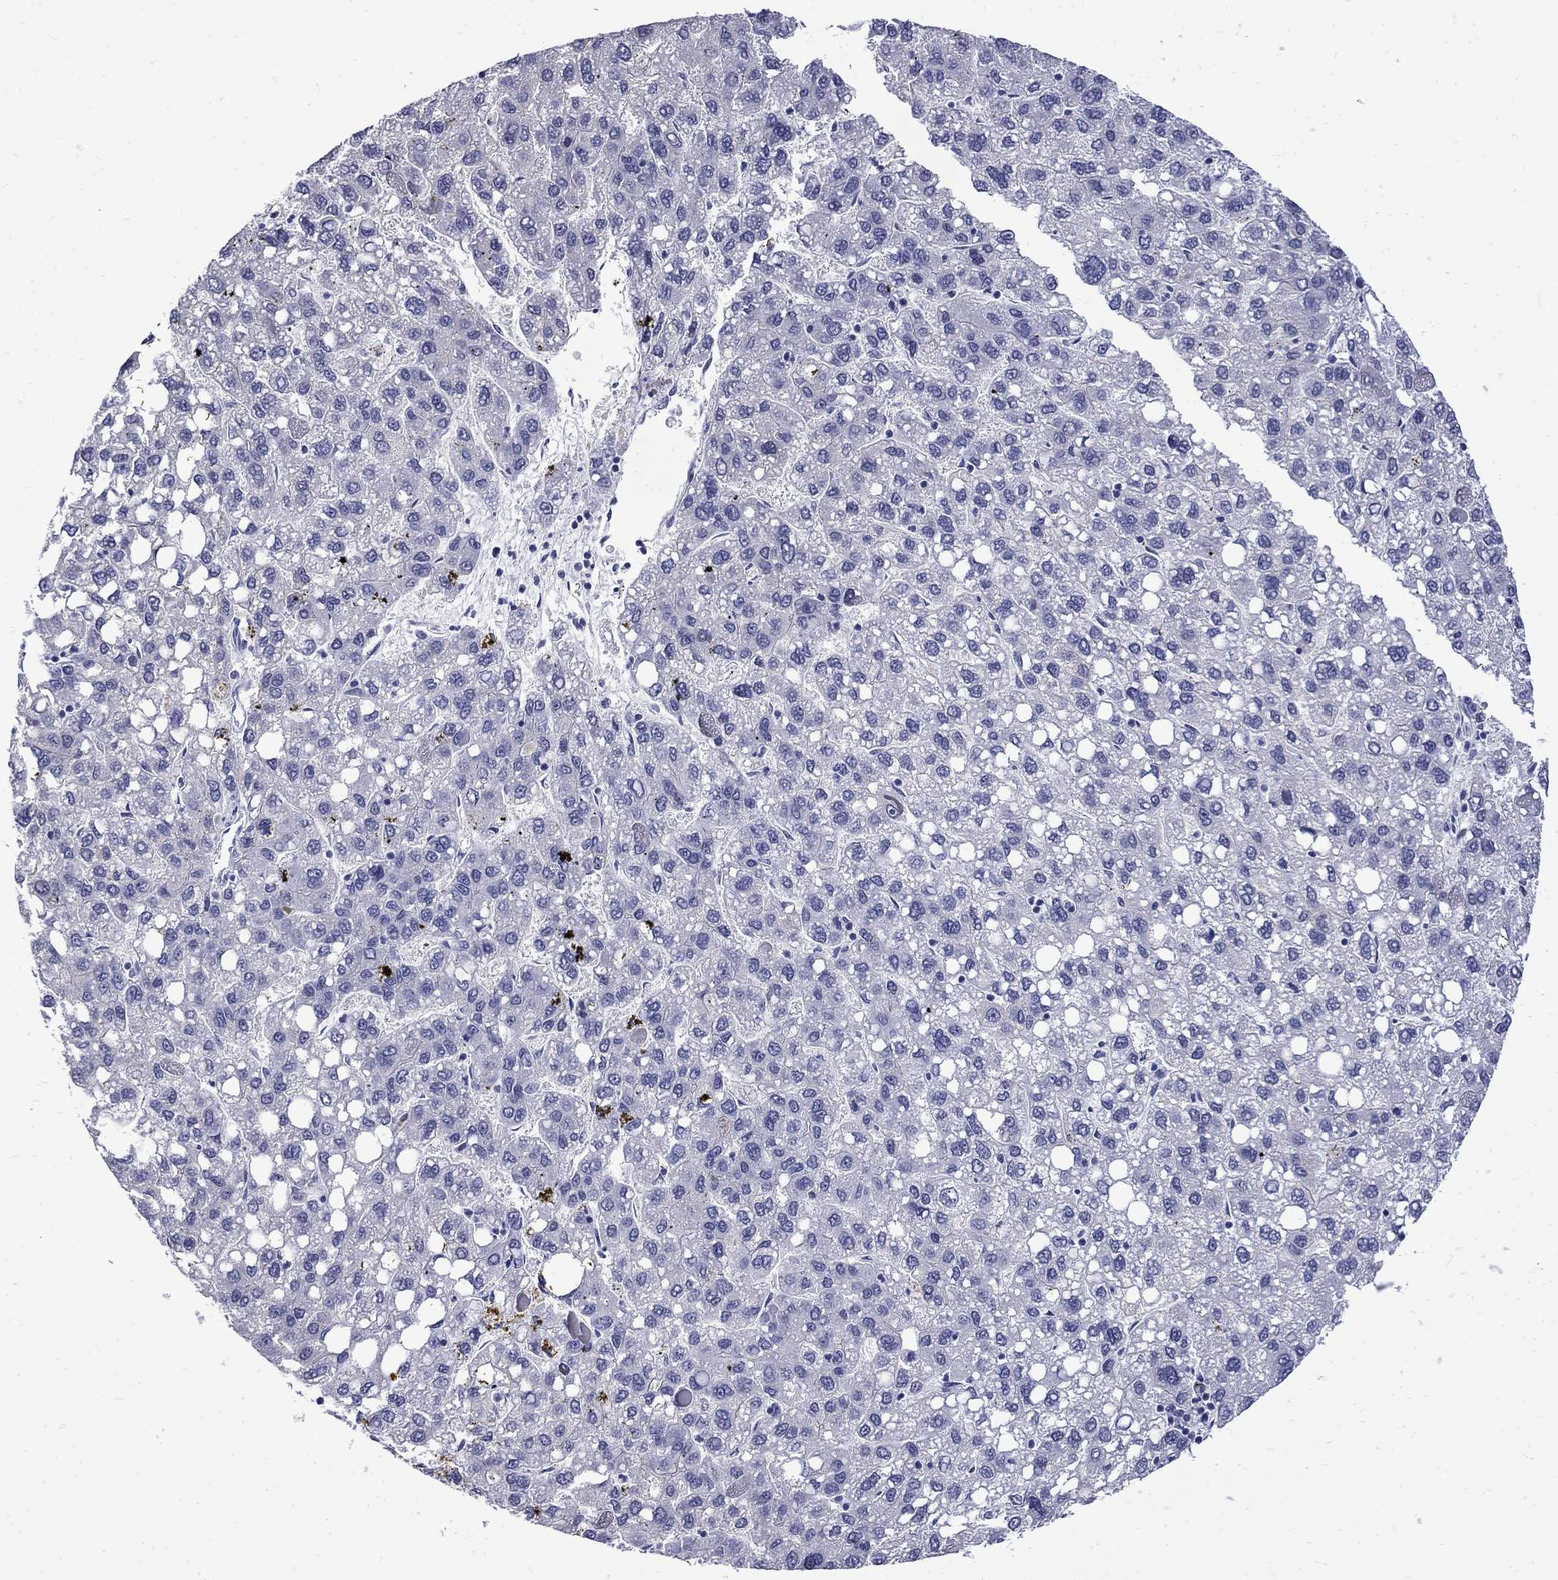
{"staining": {"intensity": "negative", "quantity": "none", "location": "none"}, "tissue": "liver cancer", "cell_type": "Tumor cells", "image_type": "cancer", "snomed": [{"axis": "morphology", "description": "Carcinoma, Hepatocellular, NOS"}, {"axis": "topography", "description": "Liver"}], "caption": "Liver cancer (hepatocellular carcinoma) stained for a protein using IHC displays no staining tumor cells.", "gene": "MGARP", "patient": {"sex": "female", "age": 82}}